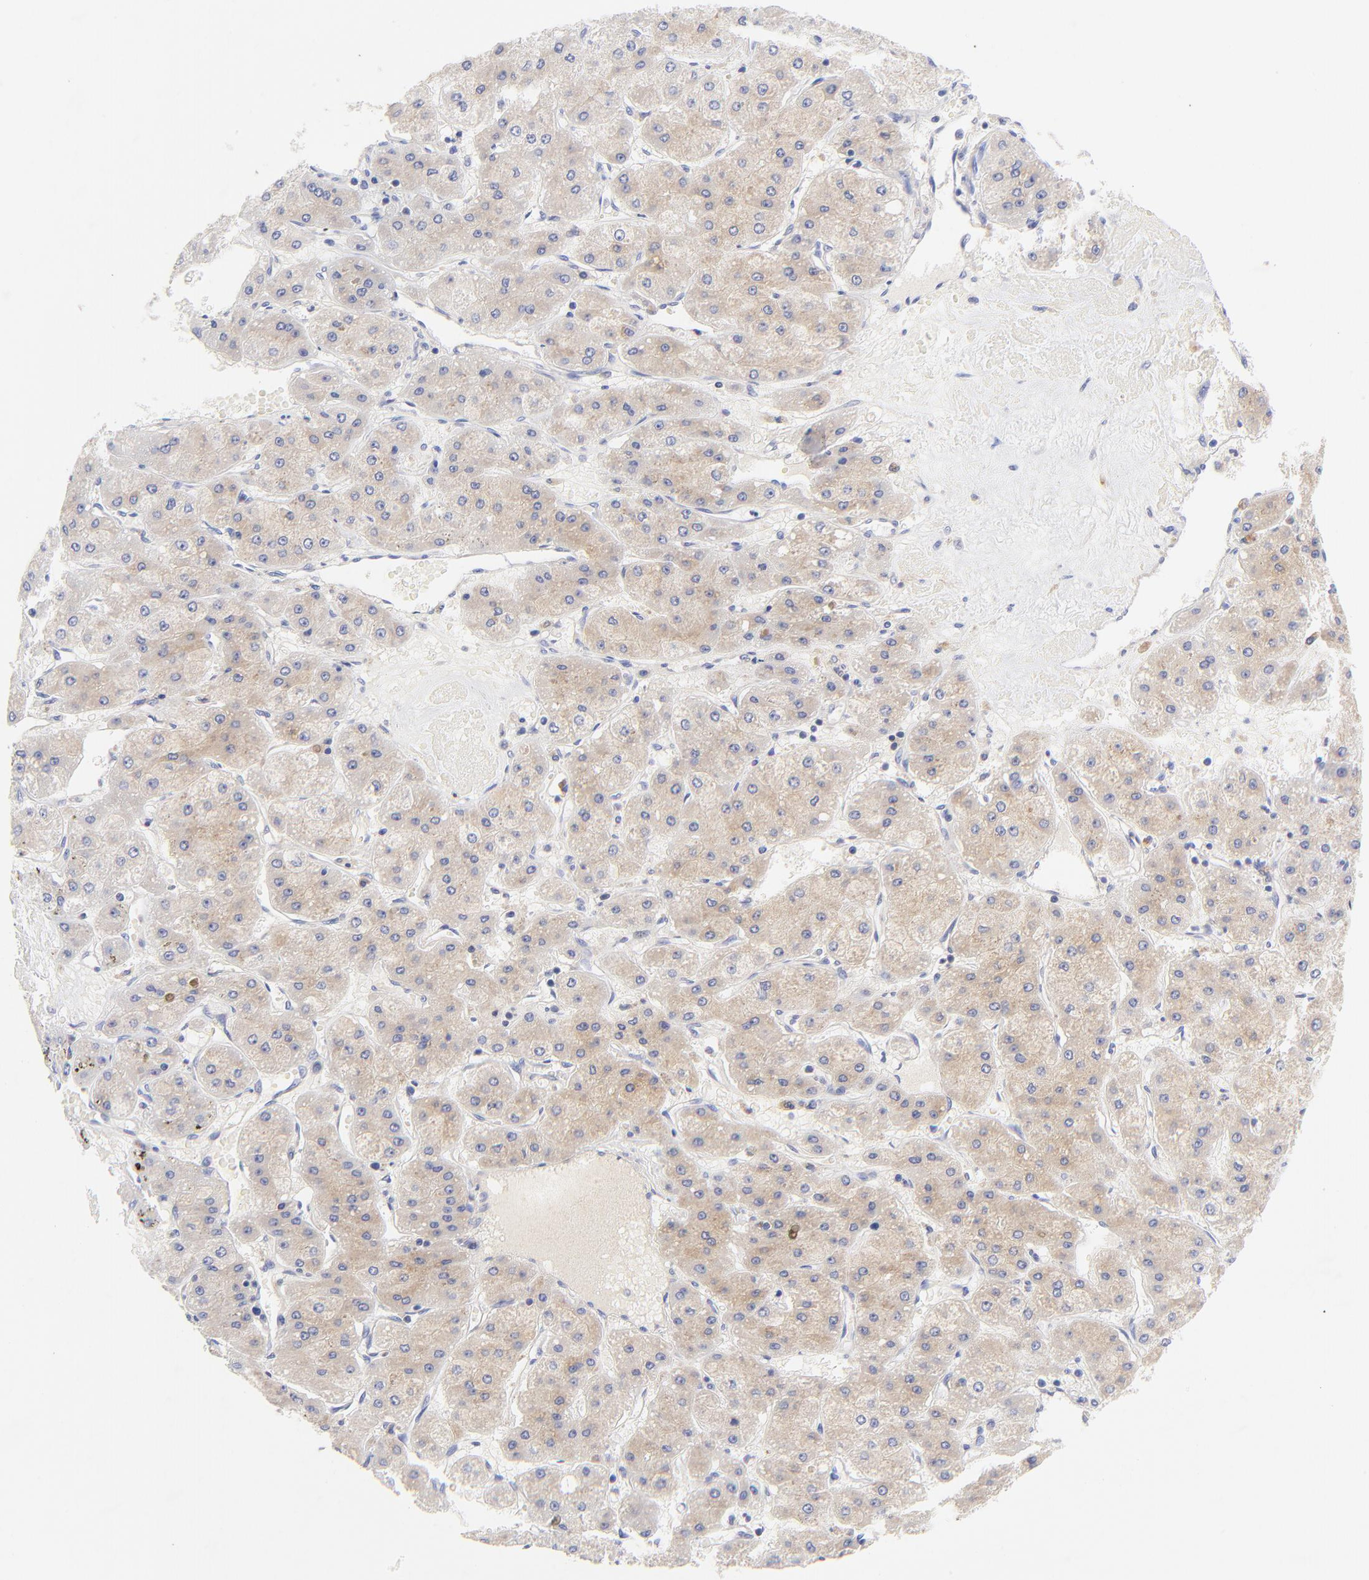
{"staining": {"intensity": "moderate", "quantity": ">75%", "location": "cytoplasmic/membranous"}, "tissue": "liver cancer", "cell_type": "Tumor cells", "image_type": "cancer", "snomed": [{"axis": "morphology", "description": "Carcinoma, Hepatocellular, NOS"}, {"axis": "topography", "description": "Liver"}], "caption": "Immunohistochemistry (IHC) of liver cancer shows medium levels of moderate cytoplasmic/membranous positivity in about >75% of tumor cells. The staining was performed using DAB to visualize the protein expression in brown, while the nuclei were stained in blue with hematoxylin (Magnification: 20x).", "gene": "EBP", "patient": {"sex": "female", "age": 52}}